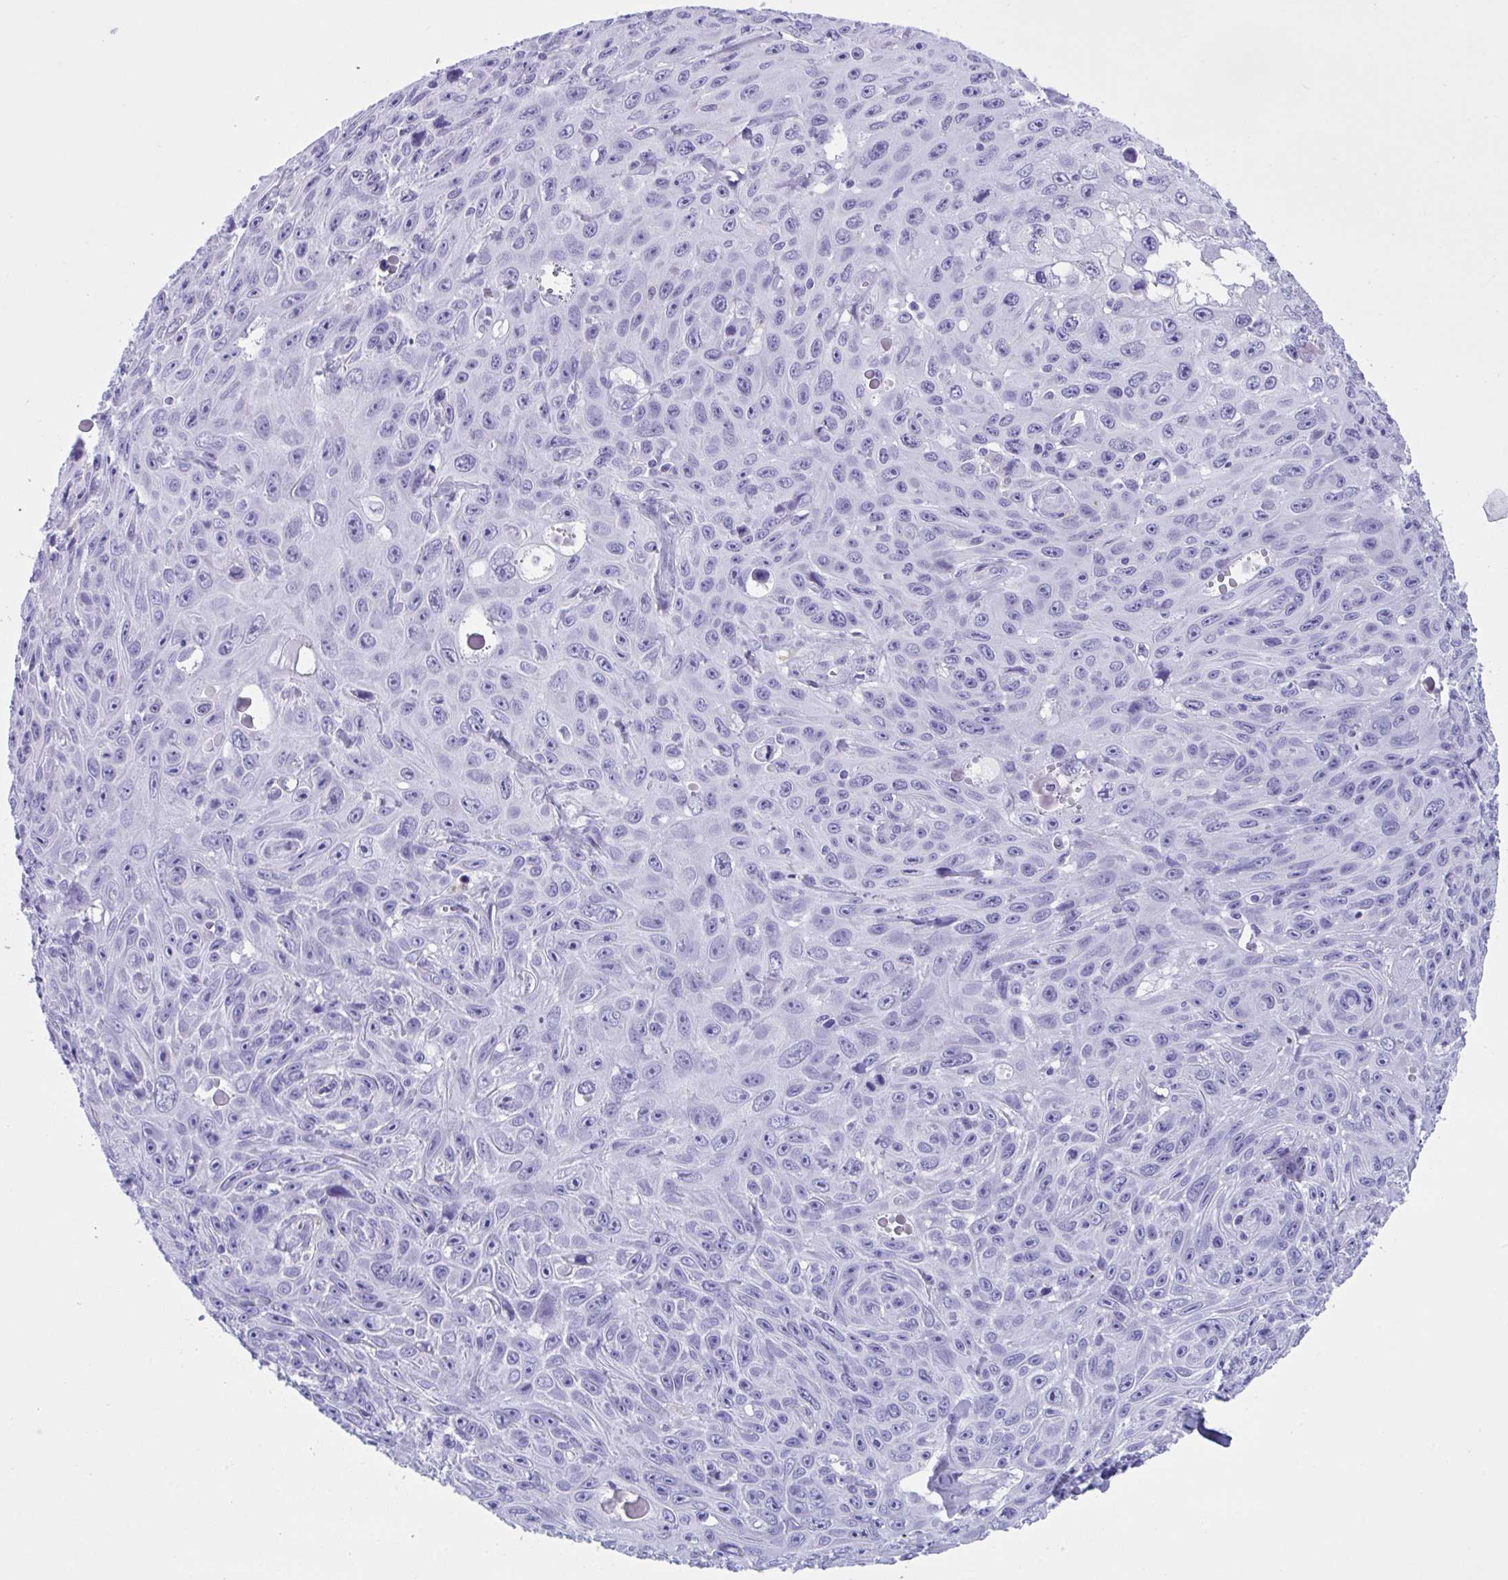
{"staining": {"intensity": "negative", "quantity": "none", "location": "none"}, "tissue": "skin cancer", "cell_type": "Tumor cells", "image_type": "cancer", "snomed": [{"axis": "morphology", "description": "Squamous cell carcinoma, NOS"}, {"axis": "topography", "description": "Skin"}], "caption": "Squamous cell carcinoma (skin) stained for a protein using immunohistochemistry (IHC) exhibits no expression tumor cells.", "gene": "ZNF850", "patient": {"sex": "male", "age": 82}}